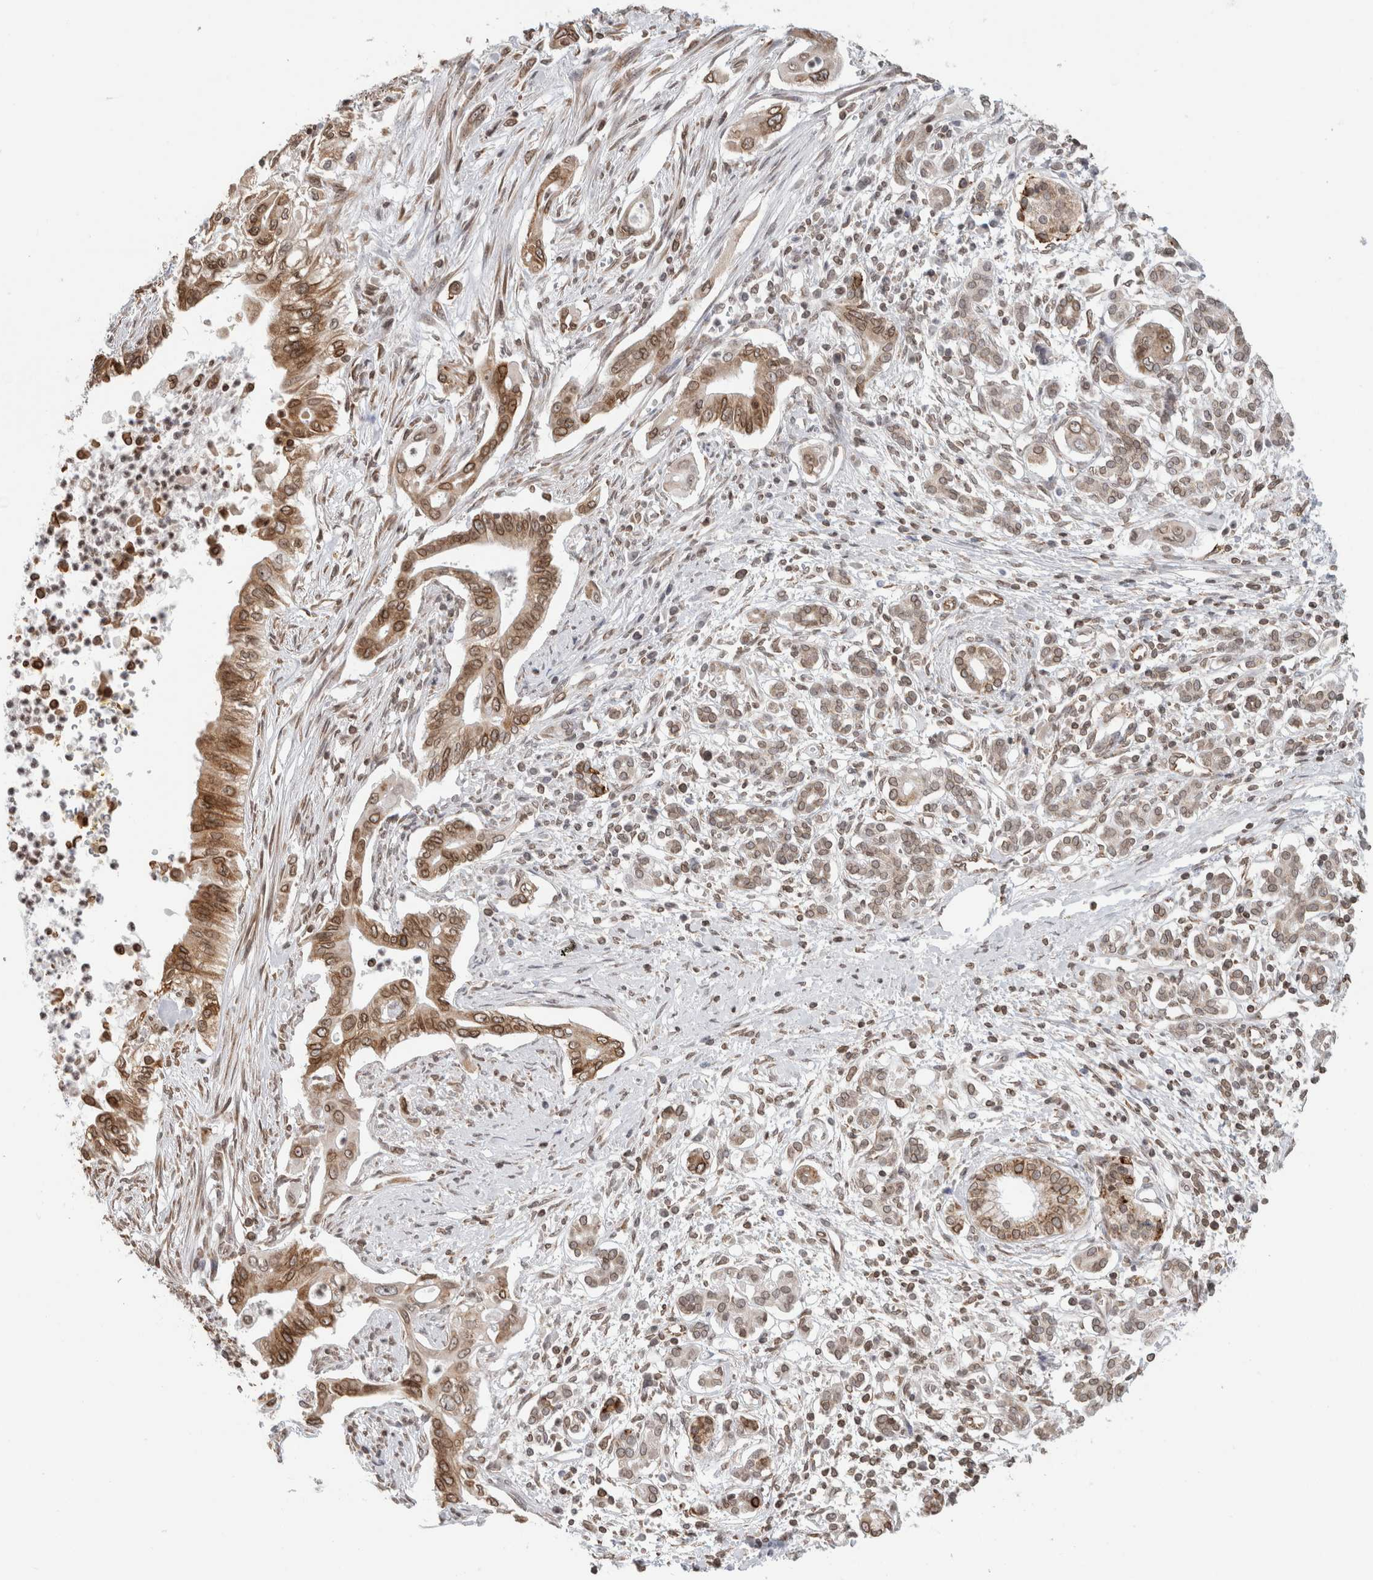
{"staining": {"intensity": "moderate", "quantity": ">75%", "location": "cytoplasmic/membranous,nuclear"}, "tissue": "pancreatic cancer", "cell_type": "Tumor cells", "image_type": "cancer", "snomed": [{"axis": "morphology", "description": "Adenocarcinoma, NOS"}, {"axis": "topography", "description": "Pancreas"}], "caption": "DAB (3,3'-diaminobenzidine) immunohistochemical staining of human pancreatic adenocarcinoma shows moderate cytoplasmic/membranous and nuclear protein expression in about >75% of tumor cells.", "gene": "RBMX2", "patient": {"sex": "male", "age": 58}}